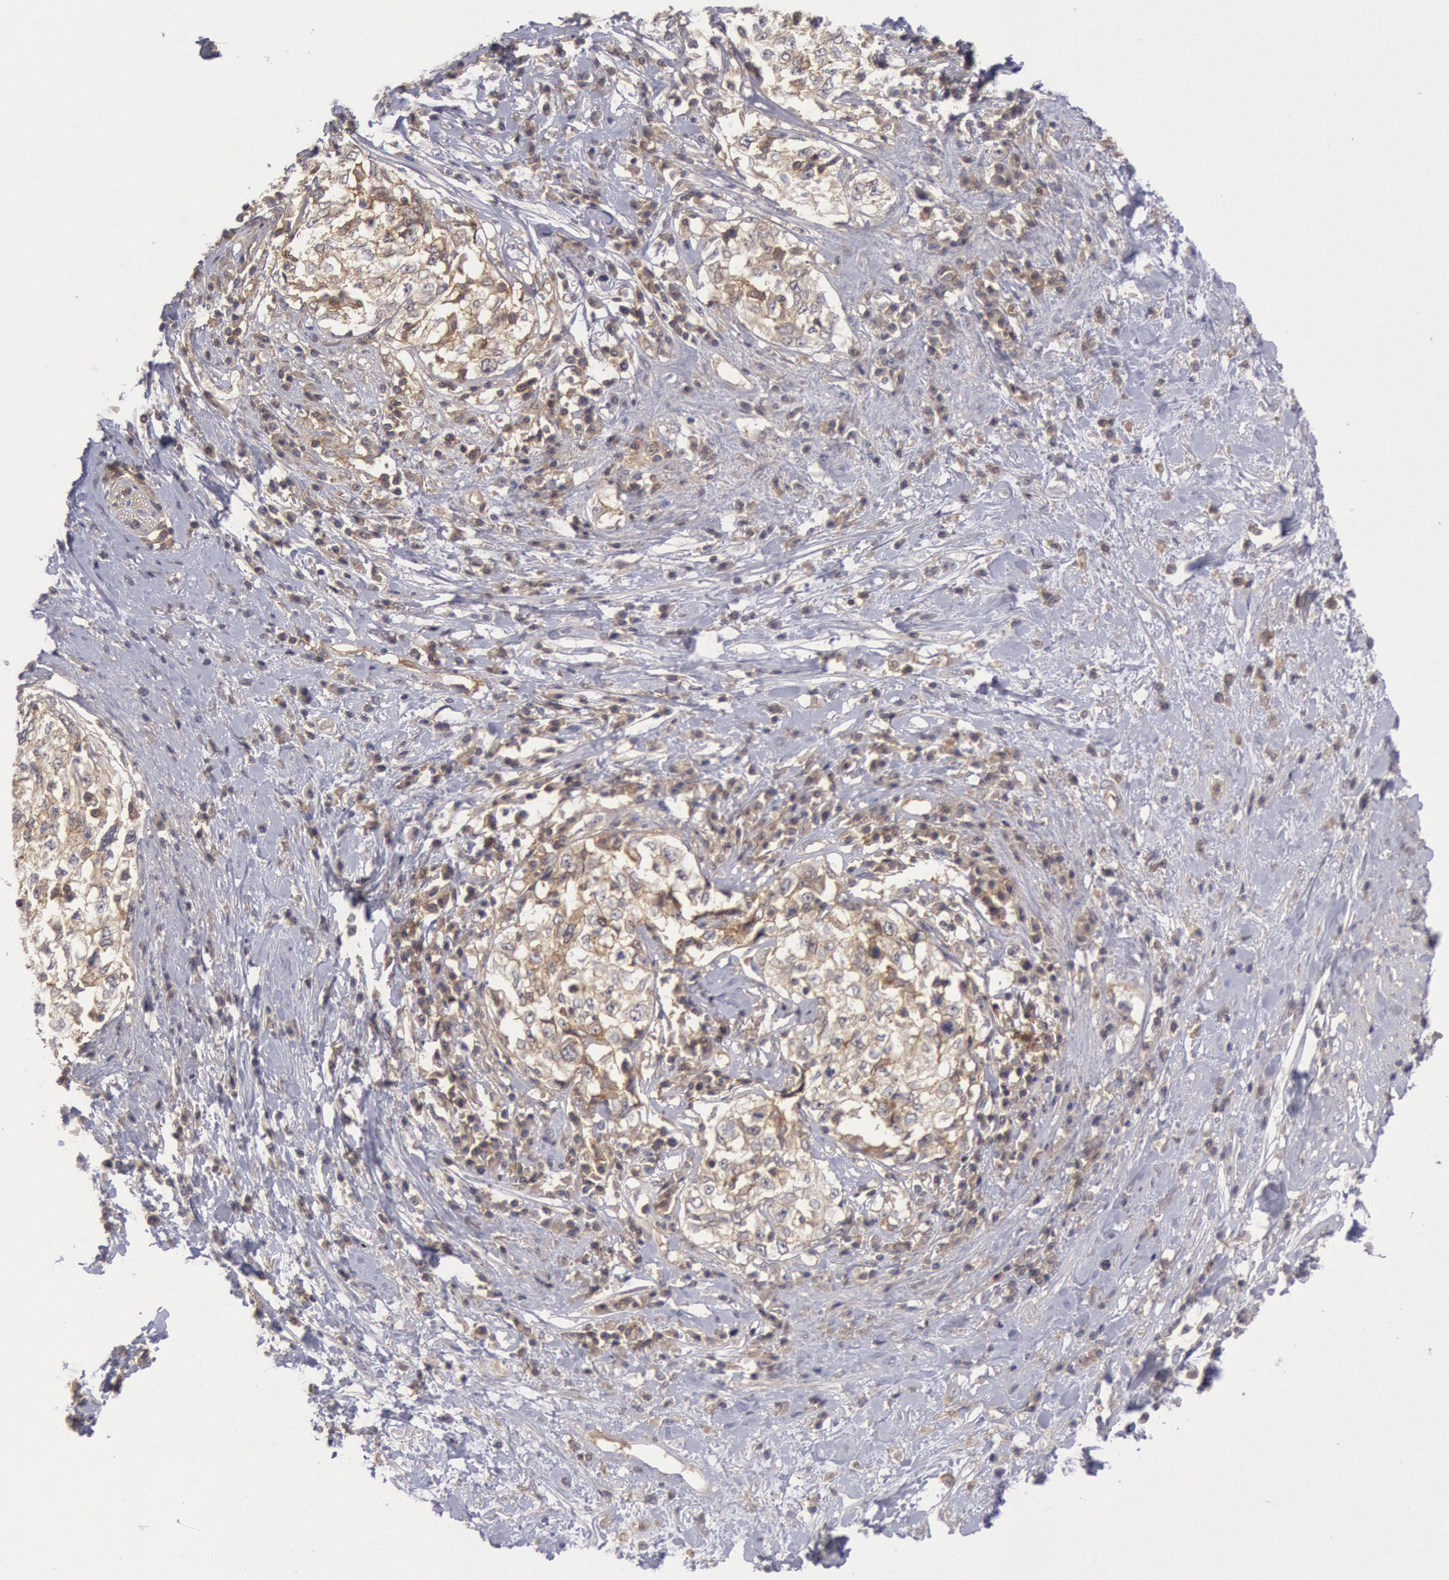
{"staining": {"intensity": "weak", "quantity": "25%-75%", "location": "cytoplasmic/membranous"}, "tissue": "cervical cancer", "cell_type": "Tumor cells", "image_type": "cancer", "snomed": [{"axis": "morphology", "description": "Squamous cell carcinoma, NOS"}, {"axis": "topography", "description": "Cervix"}], "caption": "Protein expression analysis of human cervical squamous cell carcinoma reveals weak cytoplasmic/membranous staining in approximately 25%-75% of tumor cells.", "gene": "STX4", "patient": {"sex": "female", "age": 57}}